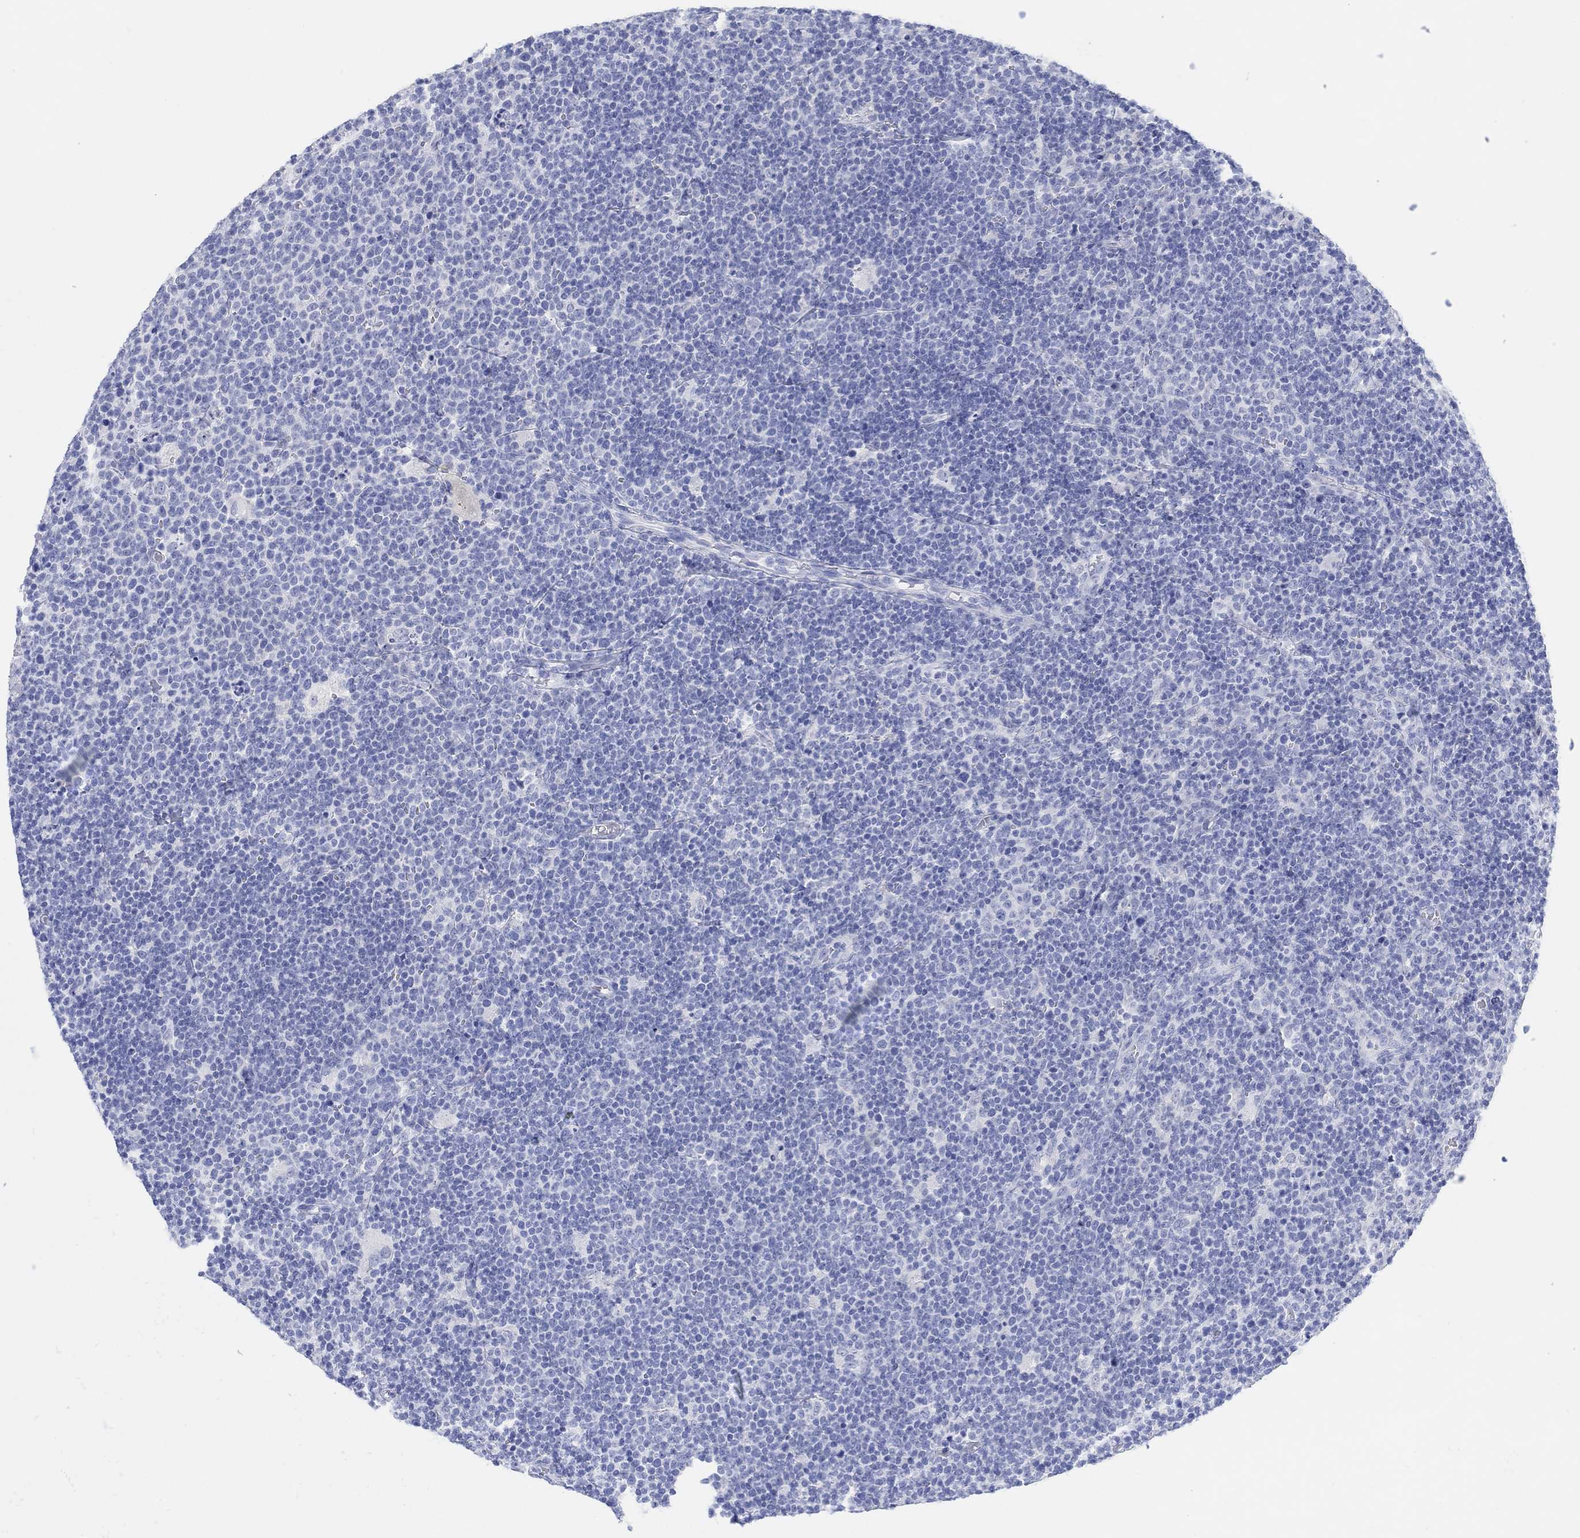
{"staining": {"intensity": "negative", "quantity": "none", "location": "none"}, "tissue": "lymphoma", "cell_type": "Tumor cells", "image_type": "cancer", "snomed": [{"axis": "morphology", "description": "Malignant lymphoma, non-Hodgkin's type, High grade"}, {"axis": "topography", "description": "Lymph node"}], "caption": "Photomicrograph shows no protein expression in tumor cells of malignant lymphoma, non-Hodgkin's type (high-grade) tissue. (DAB (3,3'-diaminobenzidine) immunohistochemistry (IHC) visualized using brightfield microscopy, high magnification).", "gene": "AK8", "patient": {"sex": "male", "age": 61}}